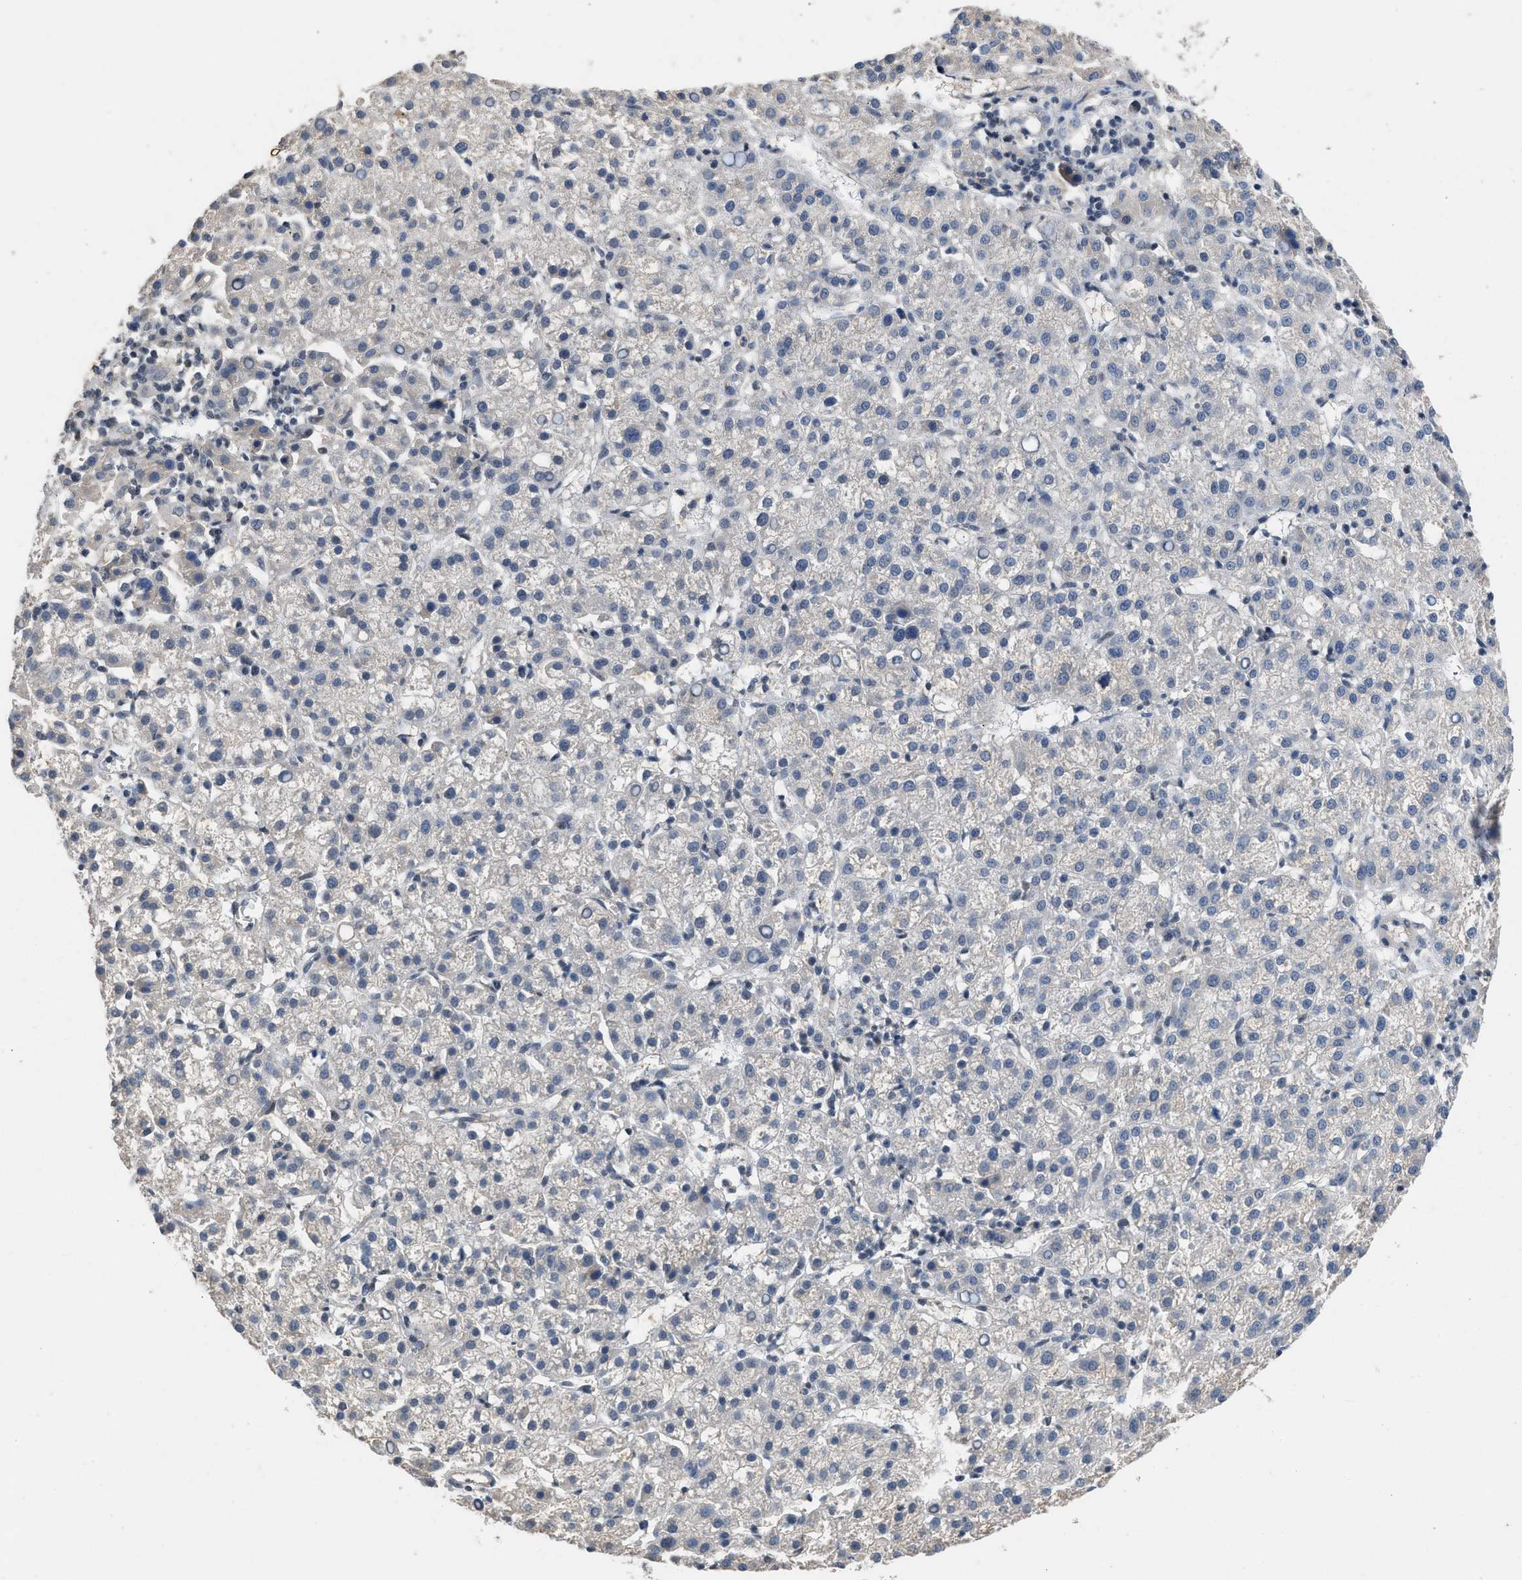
{"staining": {"intensity": "negative", "quantity": "none", "location": "none"}, "tissue": "liver cancer", "cell_type": "Tumor cells", "image_type": "cancer", "snomed": [{"axis": "morphology", "description": "Carcinoma, Hepatocellular, NOS"}, {"axis": "topography", "description": "Liver"}], "caption": "Immunohistochemical staining of human hepatocellular carcinoma (liver) displays no significant positivity in tumor cells.", "gene": "TERF2IP", "patient": {"sex": "female", "age": 58}}